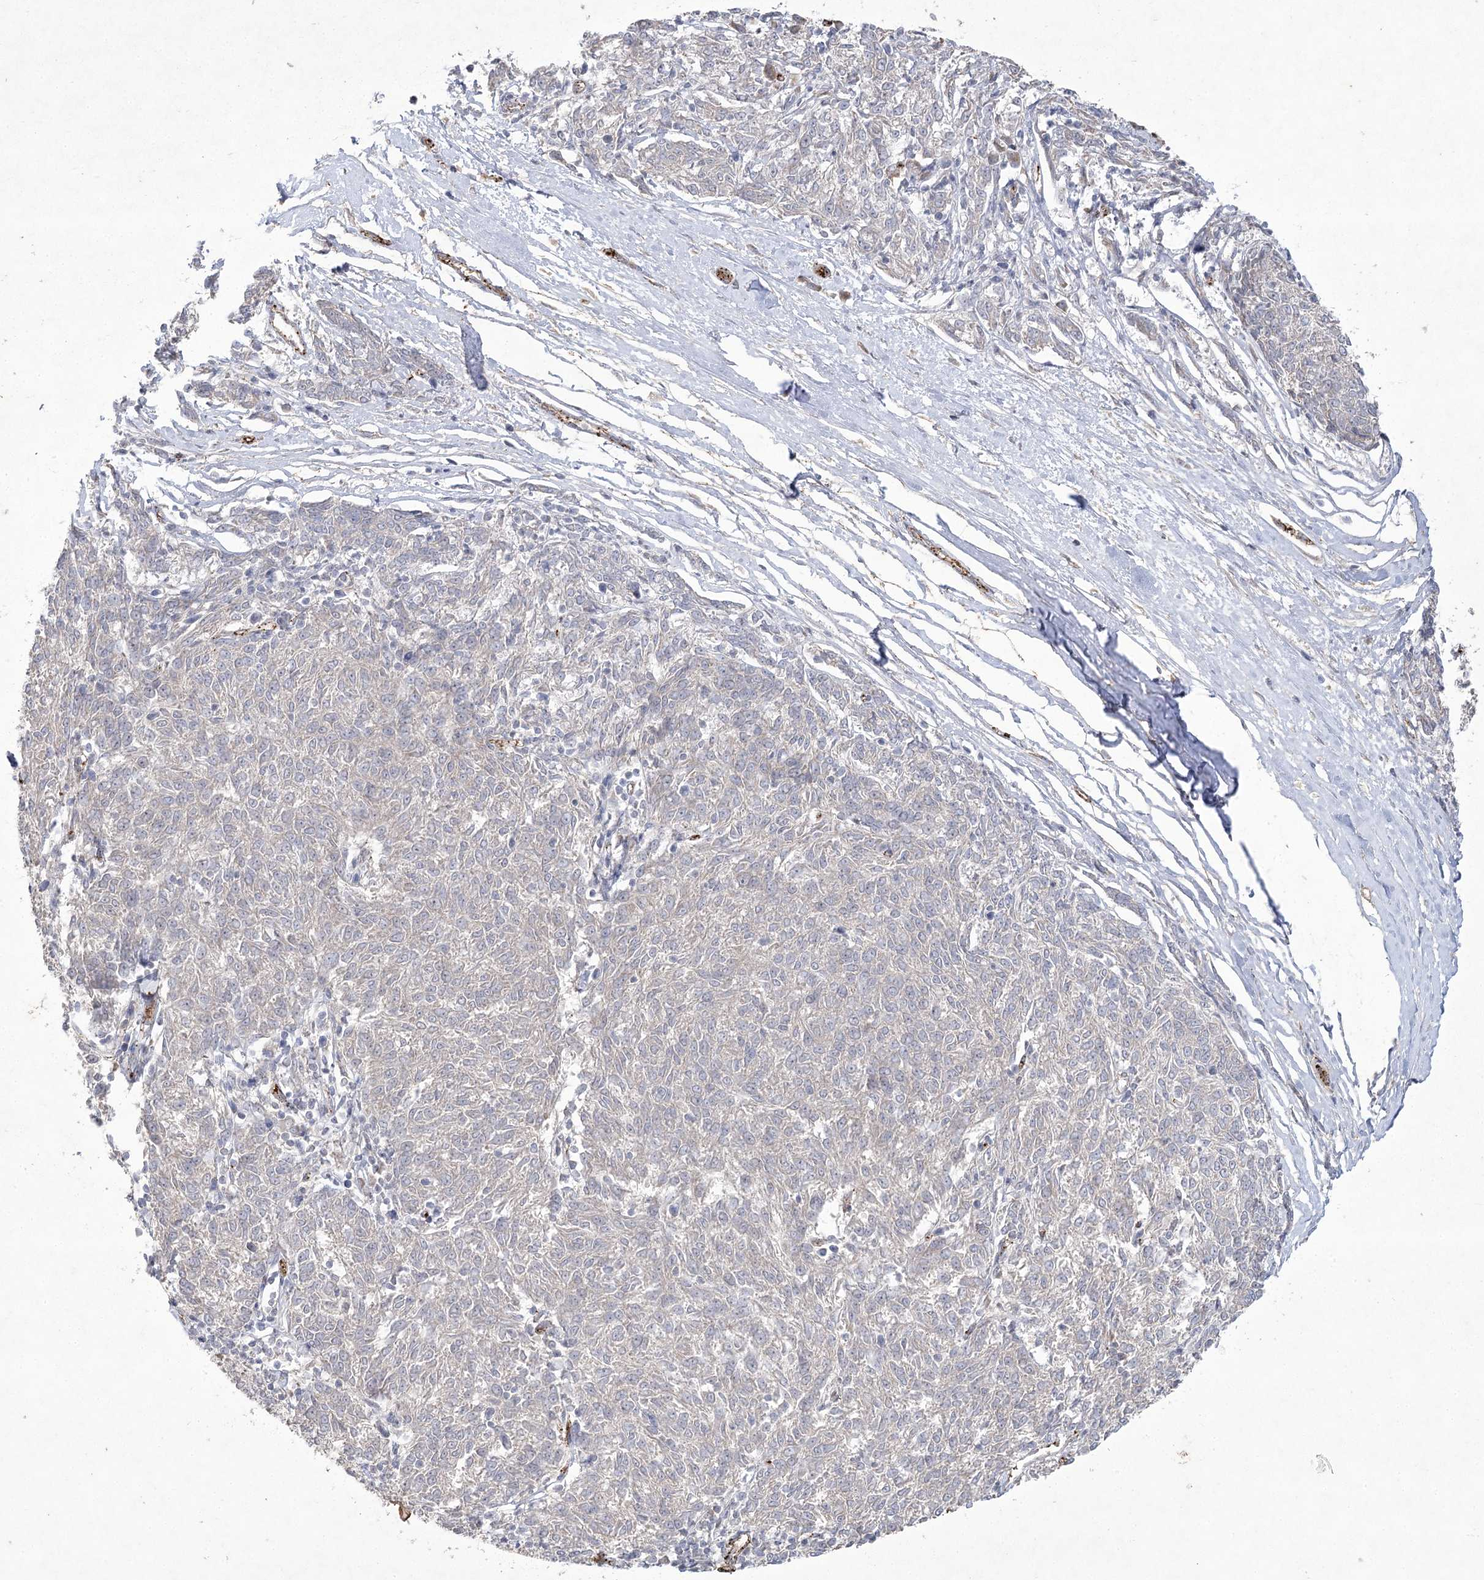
{"staining": {"intensity": "negative", "quantity": "none", "location": "none"}, "tissue": "melanoma", "cell_type": "Tumor cells", "image_type": "cancer", "snomed": [{"axis": "morphology", "description": "Malignant melanoma, NOS"}, {"axis": "topography", "description": "Skin"}], "caption": "Immunohistochemical staining of human malignant melanoma displays no significant expression in tumor cells.", "gene": "AMTN", "patient": {"sex": "female", "age": 72}}